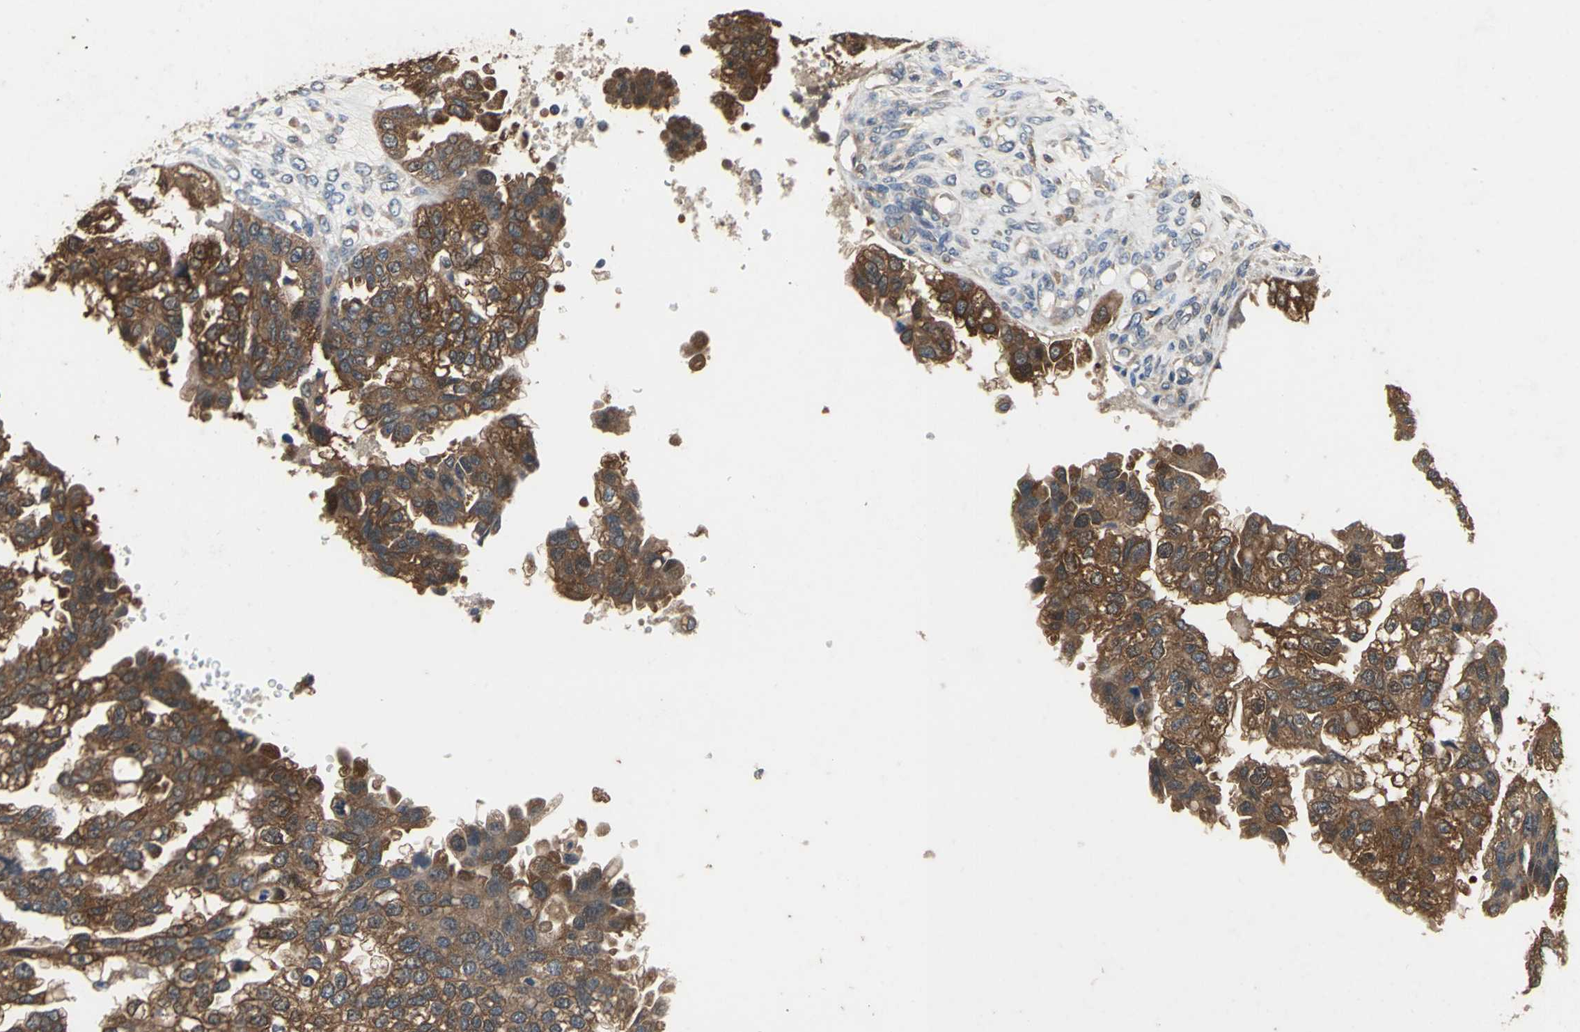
{"staining": {"intensity": "strong", "quantity": ">75%", "location": "cytoplasmic/membranous"}, "tissue": "ovarian cancer", "cell_type": "Tumor cells", "image_type": "cancer", "snomed": [{"axis": "morphology", "description": "Cystadenocarcinoma, serous, NOS"}, {"axis": "topography", "description": "Ovary"}], "caption": "Immunohistochemical staining of human ovarian serous cystadenocarcinoma shows high levels of strong cytoplasmic/membranous protein expression in about >75% of tumor cells.", "gene": "CAPN1", "patient": {"sex": "female", "age": 58}}